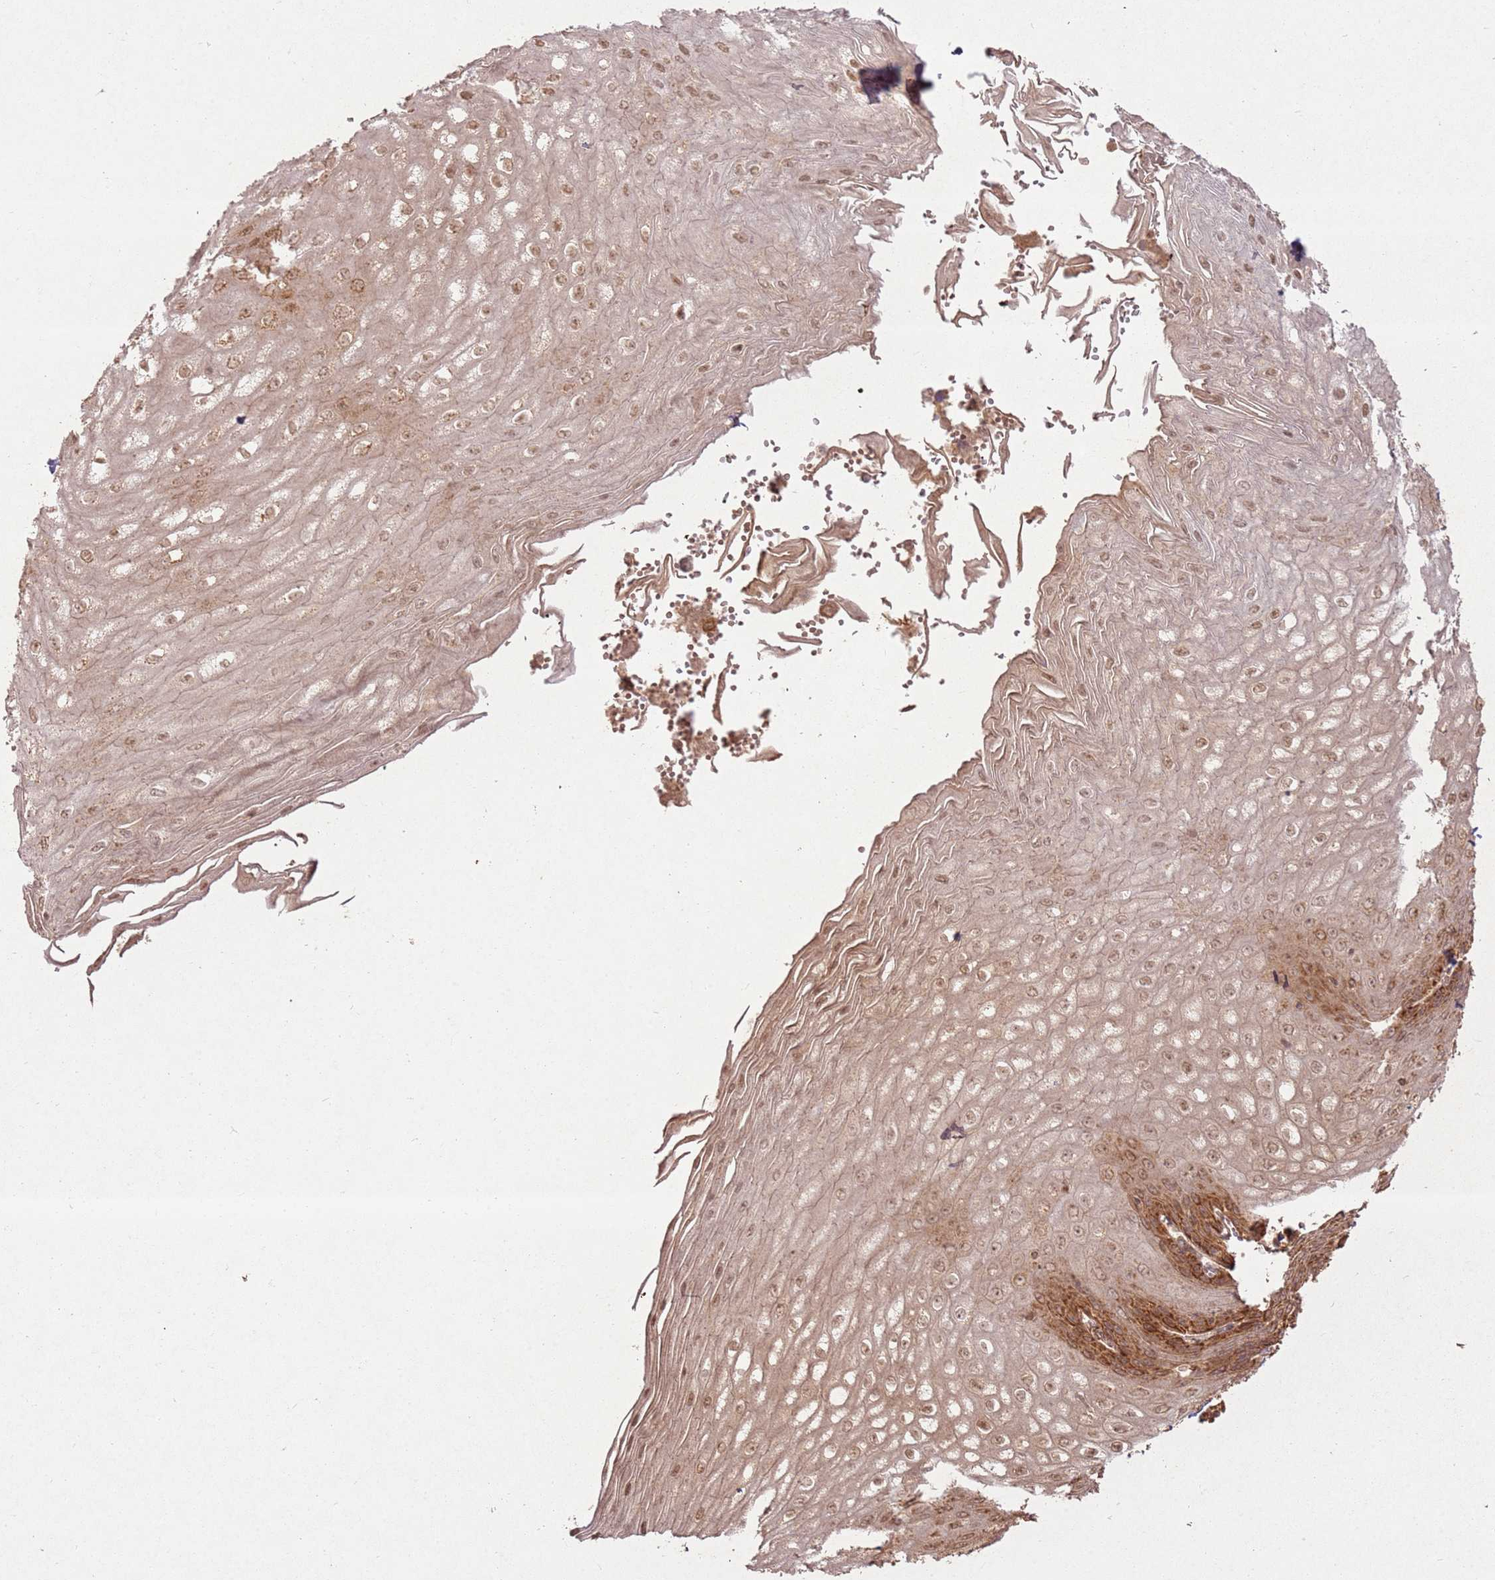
{"staining": {"intensity": "moderate", "quantity": "25%-75%", "location": "cytoplasmic/membranous,nuclear"}, "tissue": "esophagus", "cell_type": "Squamous epithelial cells", "image_type": "normal", "snomed": [{"axis": "morphology", "description": "Normal tissue, NOS"}, {"axis": "topography", "description": "Esophagus"}], "caption": "Esophagus stained with DAB immunohistochemistry (IHC) displays medium levels of moderate cytoplasmic/membranous,nuclear staining in about 25%-75% of squamous epithelial cells. The protein is stained brown, and the nuclei are stained in blue (DAB IHC with brightfield microscopy, high magnification).", "gene": "ZNF776", "patient": {"sex": "male", "age": 60}}